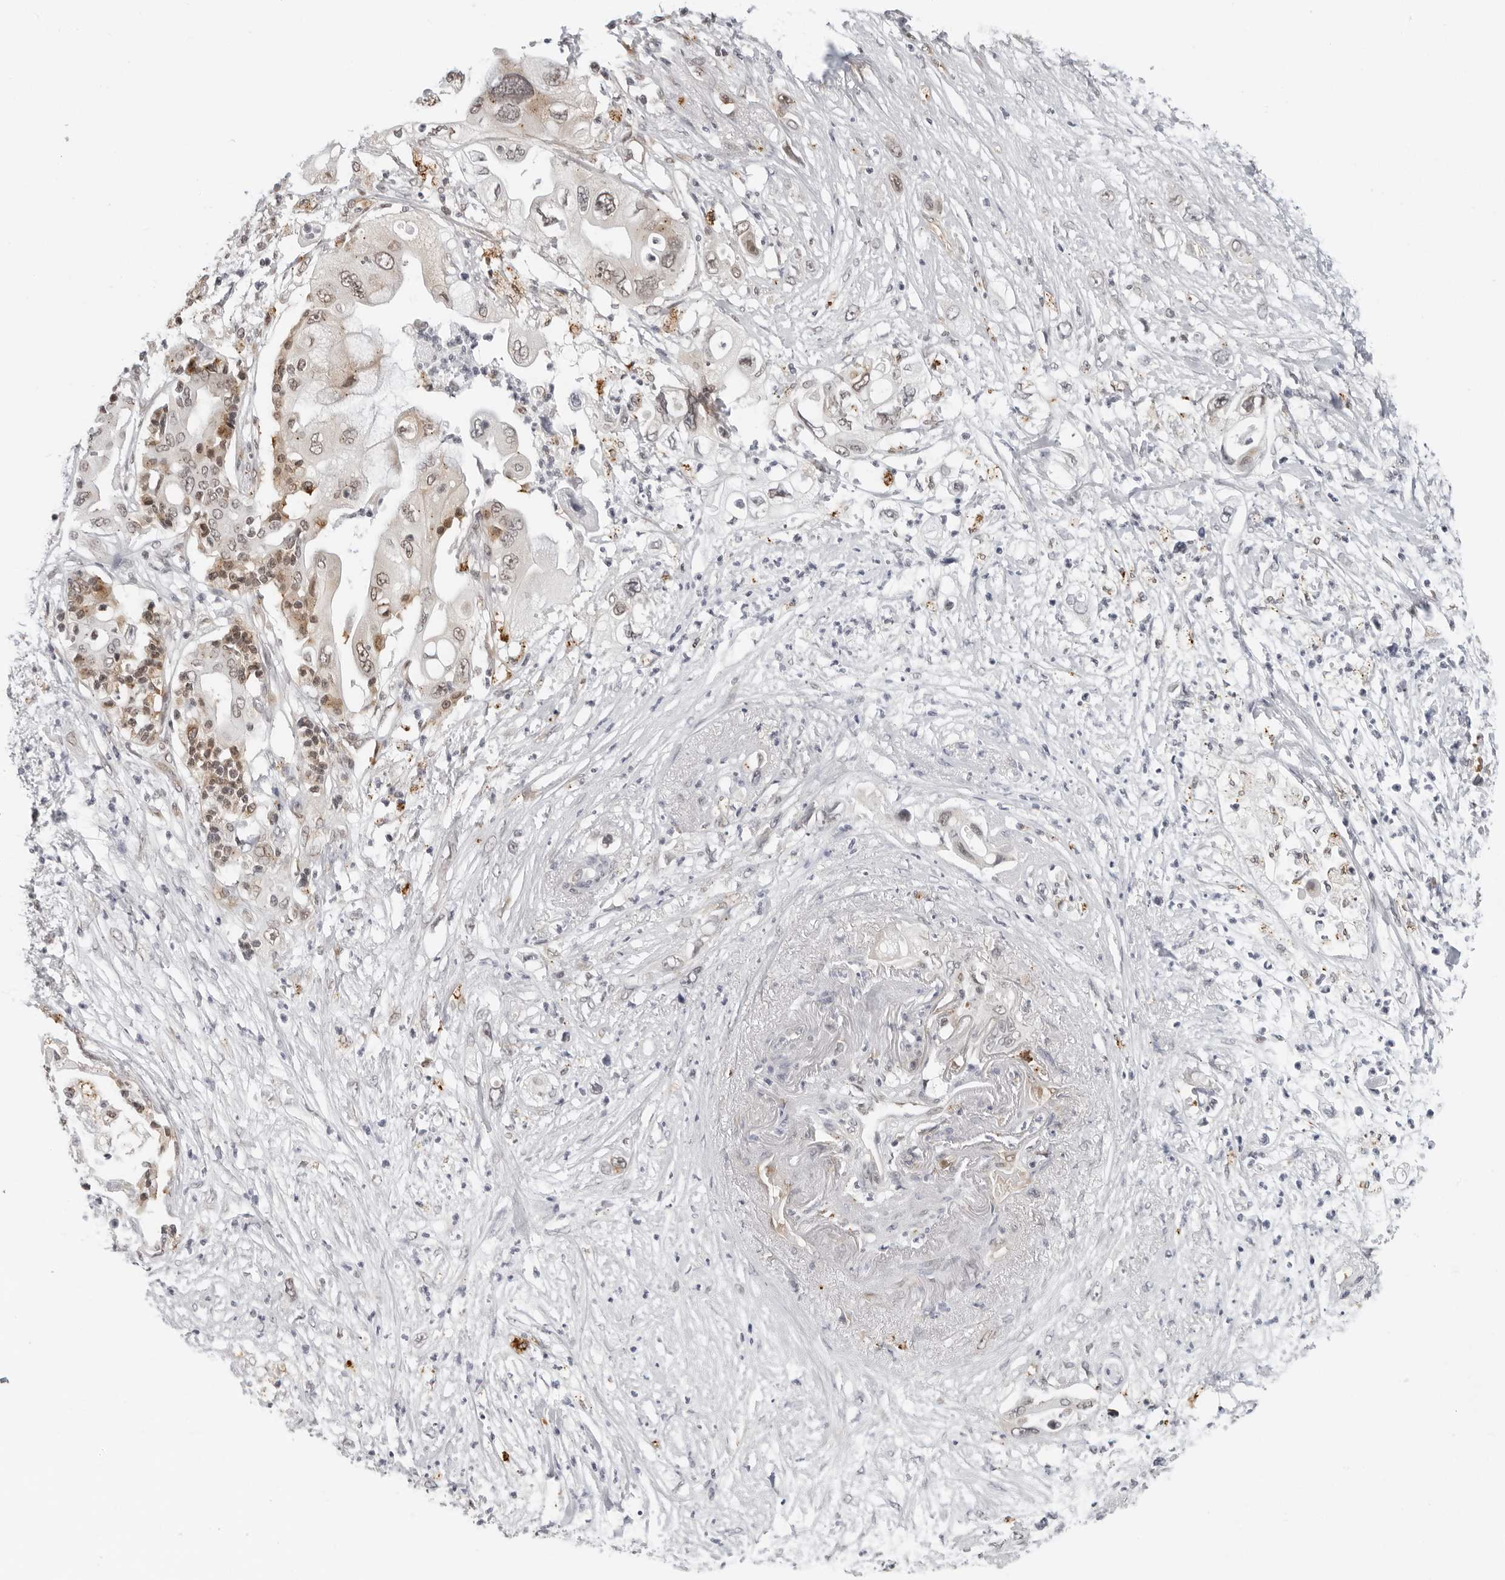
{"staining": {"intensity": "weak", "quantity": "25%-75%", "location": "nuclear"}, "tissue": "pancreatic cancer", "cell_type": "Tumor cells", "image_type": "cancer", "snomed": [{"axis": "morphology", "description": "Adenocarcinoma, NOS"}, {"axis": "topography", "description": "Pancreas"}], "caption": "An image of pancreatic adenocarcinoma stained for a protein shows weak nuclear brown staining in tumor cells.", "gene": "TOX4", "patient": {"sex": "male", "age": 66}}